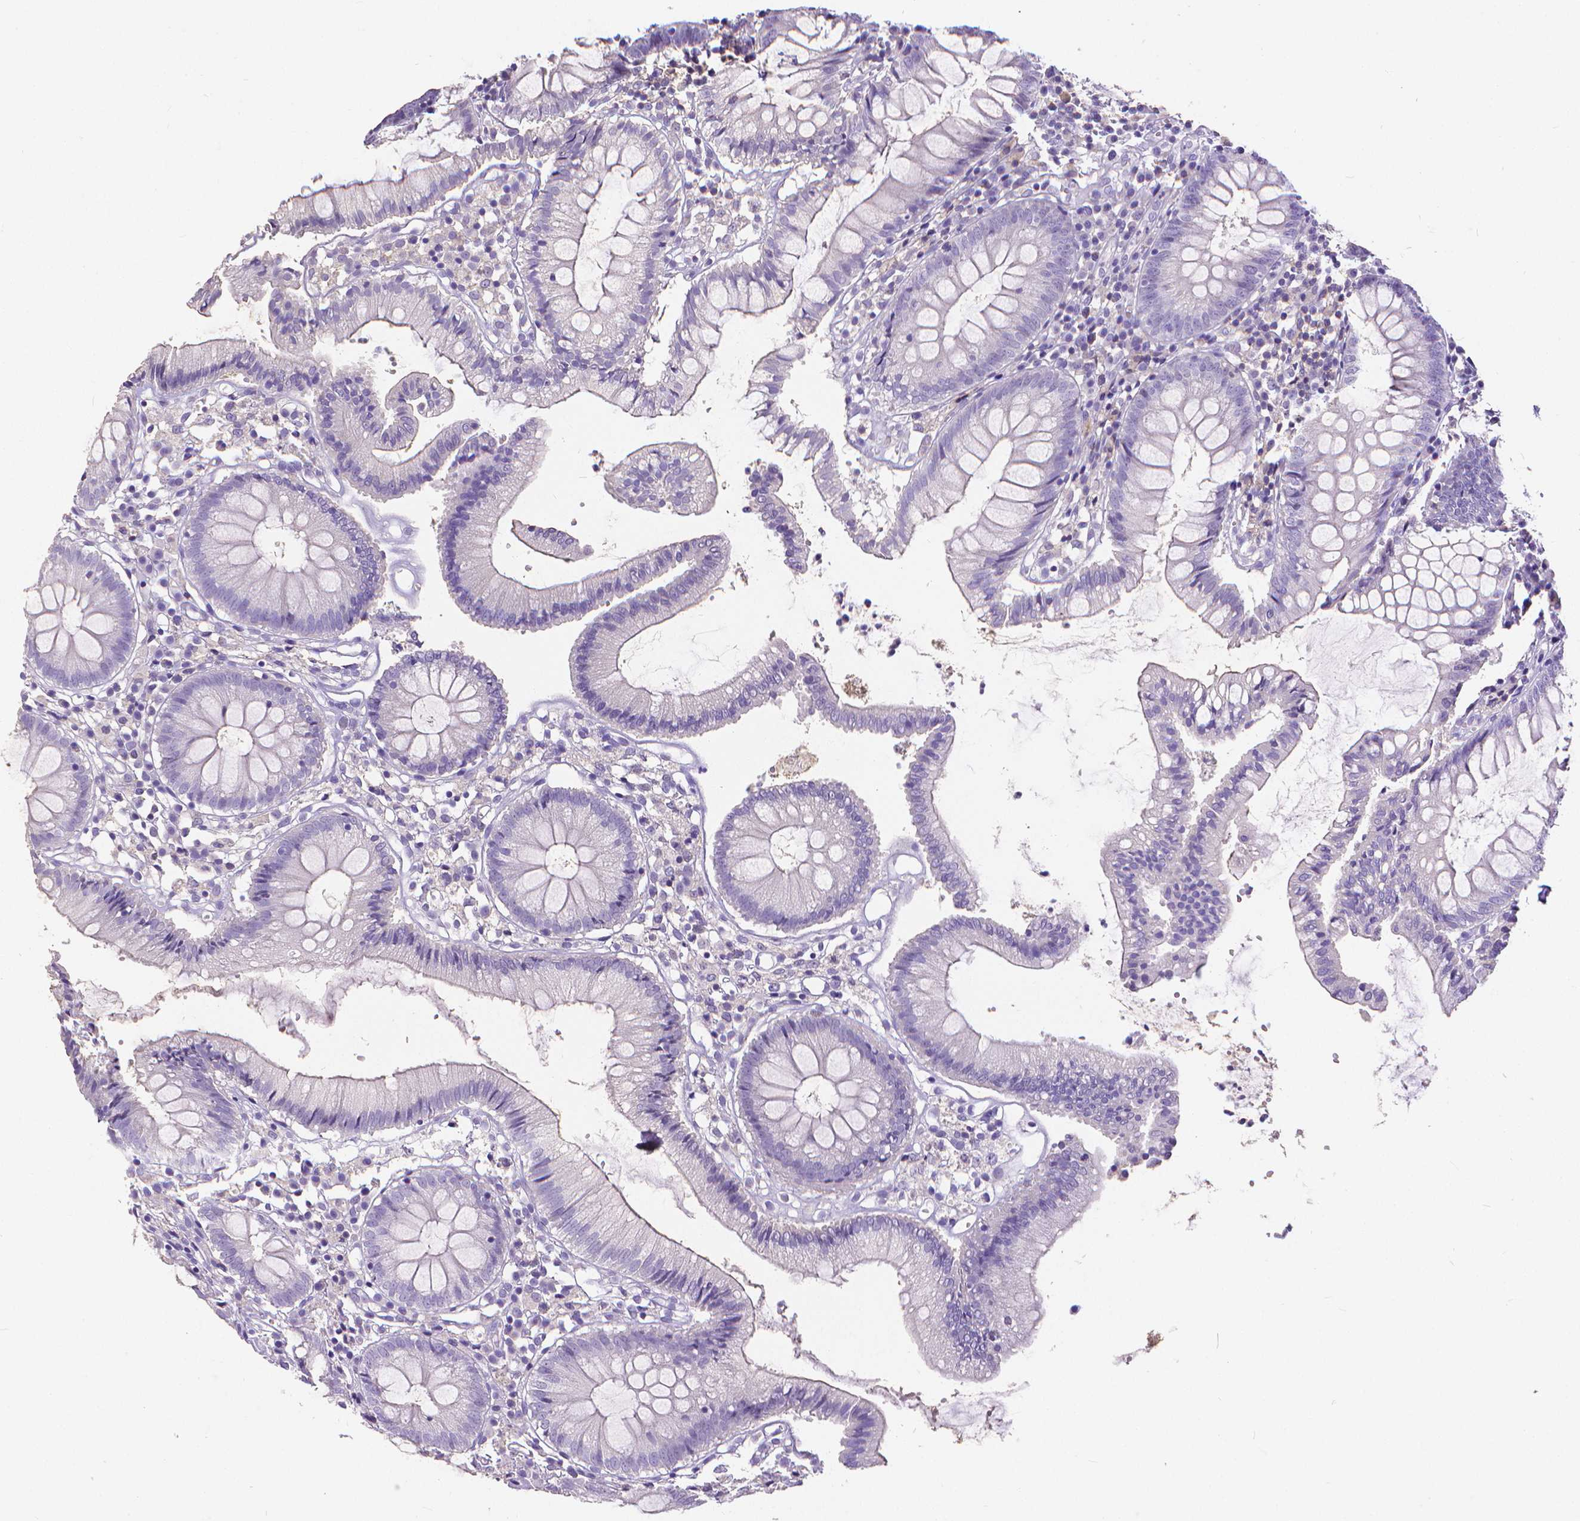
{"staining": {"intensity": "negative", "quantity": "none", "location": "none"}, "tissue": "colon", "cell_type": "Endothelial cells", "image_type": "normal", "snomed": [{"axis": "morphology", "description": "Normal tissue, NOS"}, {"axis": "morphology", "description": "Adenocarcinoma, NOS"}, {"axis": "topography", "description": "Colon"}], "caption": "Endothelial cells are negative for brown protein staining in benign colon. Brightfield microscopy of immunohistochemistry stained with DAB (brown) and hematoxylin (blue), captured at high magnification.", "gene": "CD4", "patient": {"sex": "male", "age": 83}}